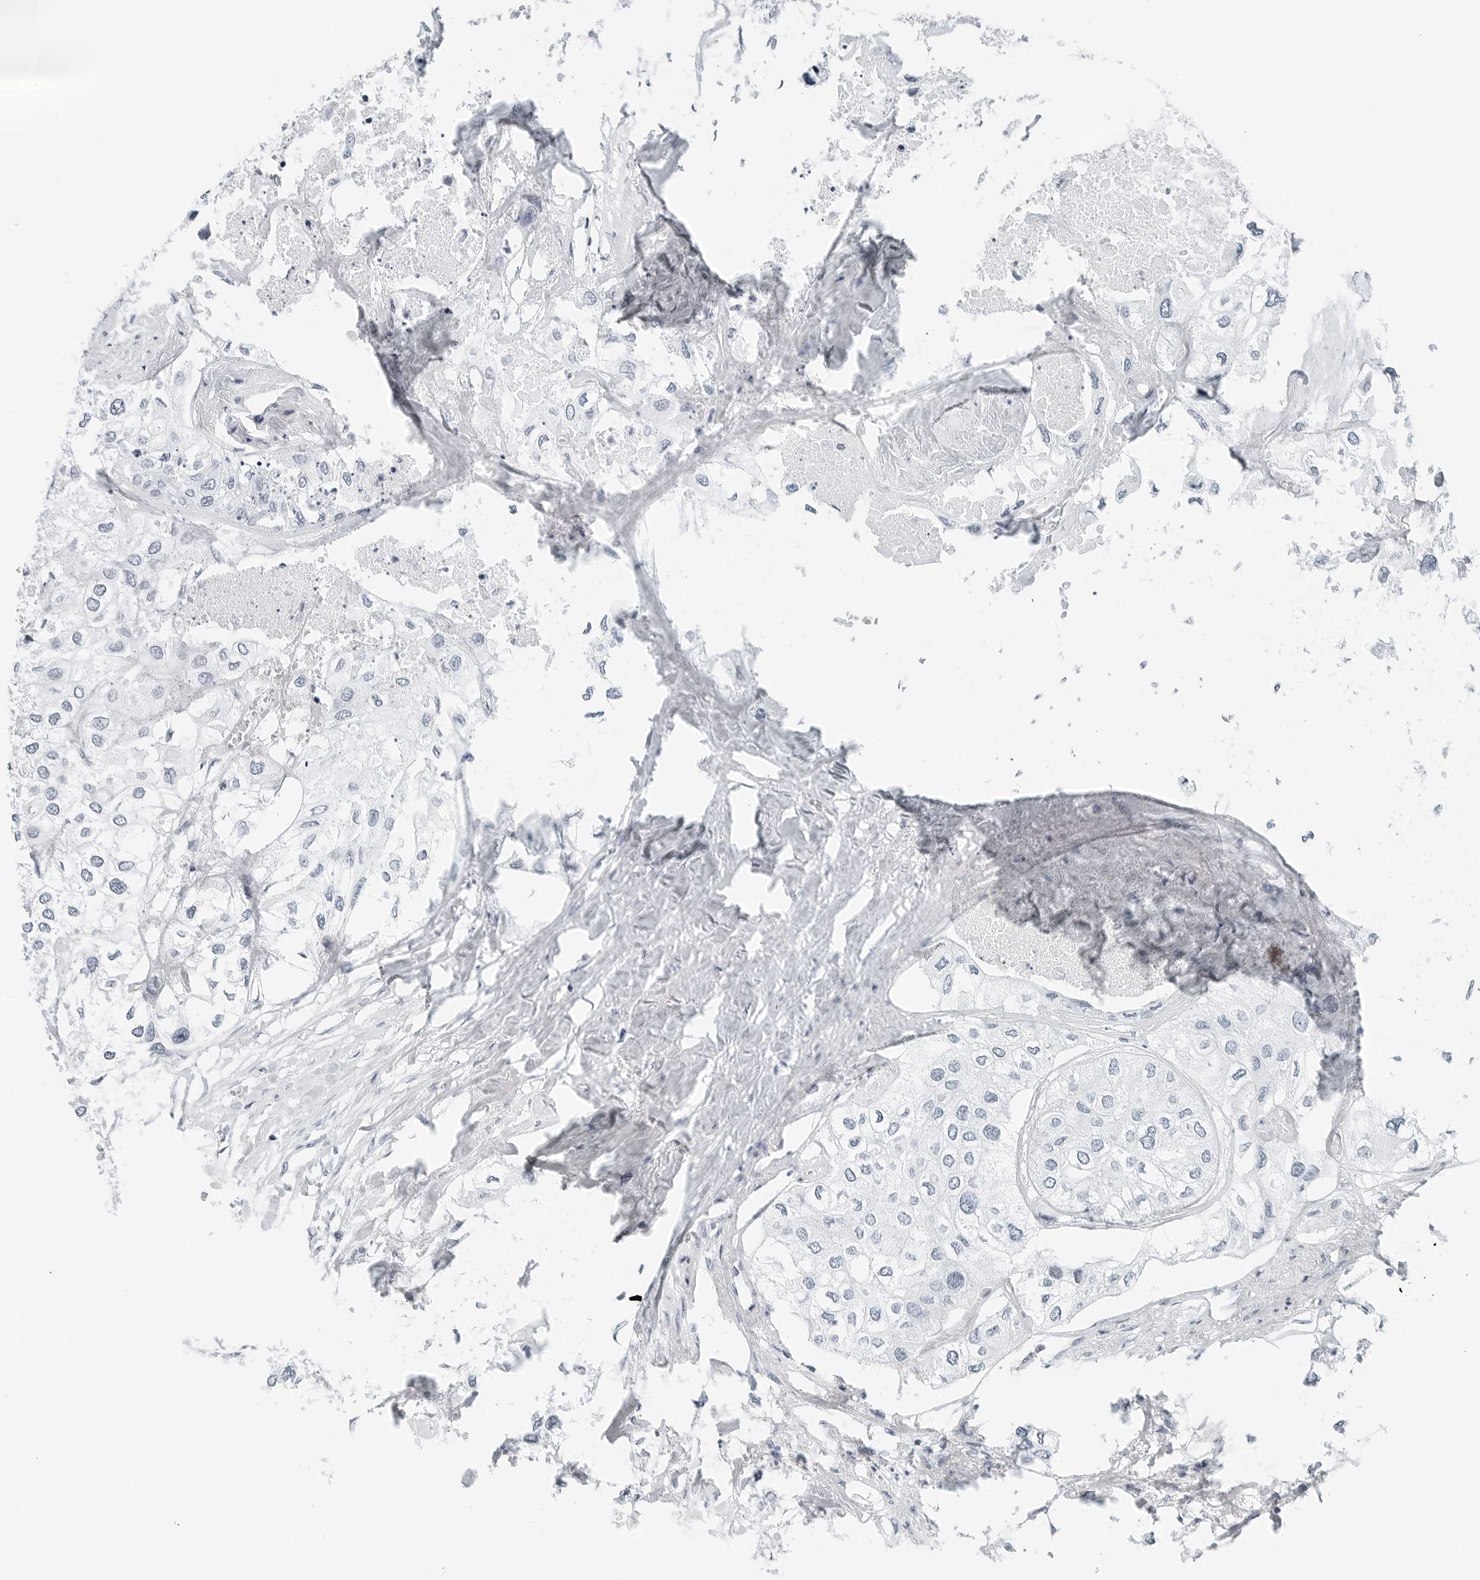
{"staining": {"intensity": "negative", "quantity": "none", "location": "none"}, "tissue": "urothelial cancer", "cell_type": "Tumor cells", "image_type": "cancer", "snomed": [{"axis": "morphology", "description": "Urothelial carcinoma, High grade"}, {"axis": "topography", "description": "Urinary bladder"}], "caption": "Tumor cells show no significant protein staining in urothelial carcinoma (high-grade).", "gene": "NTMT2", "patient": {"sex": "male", "age": 64}}